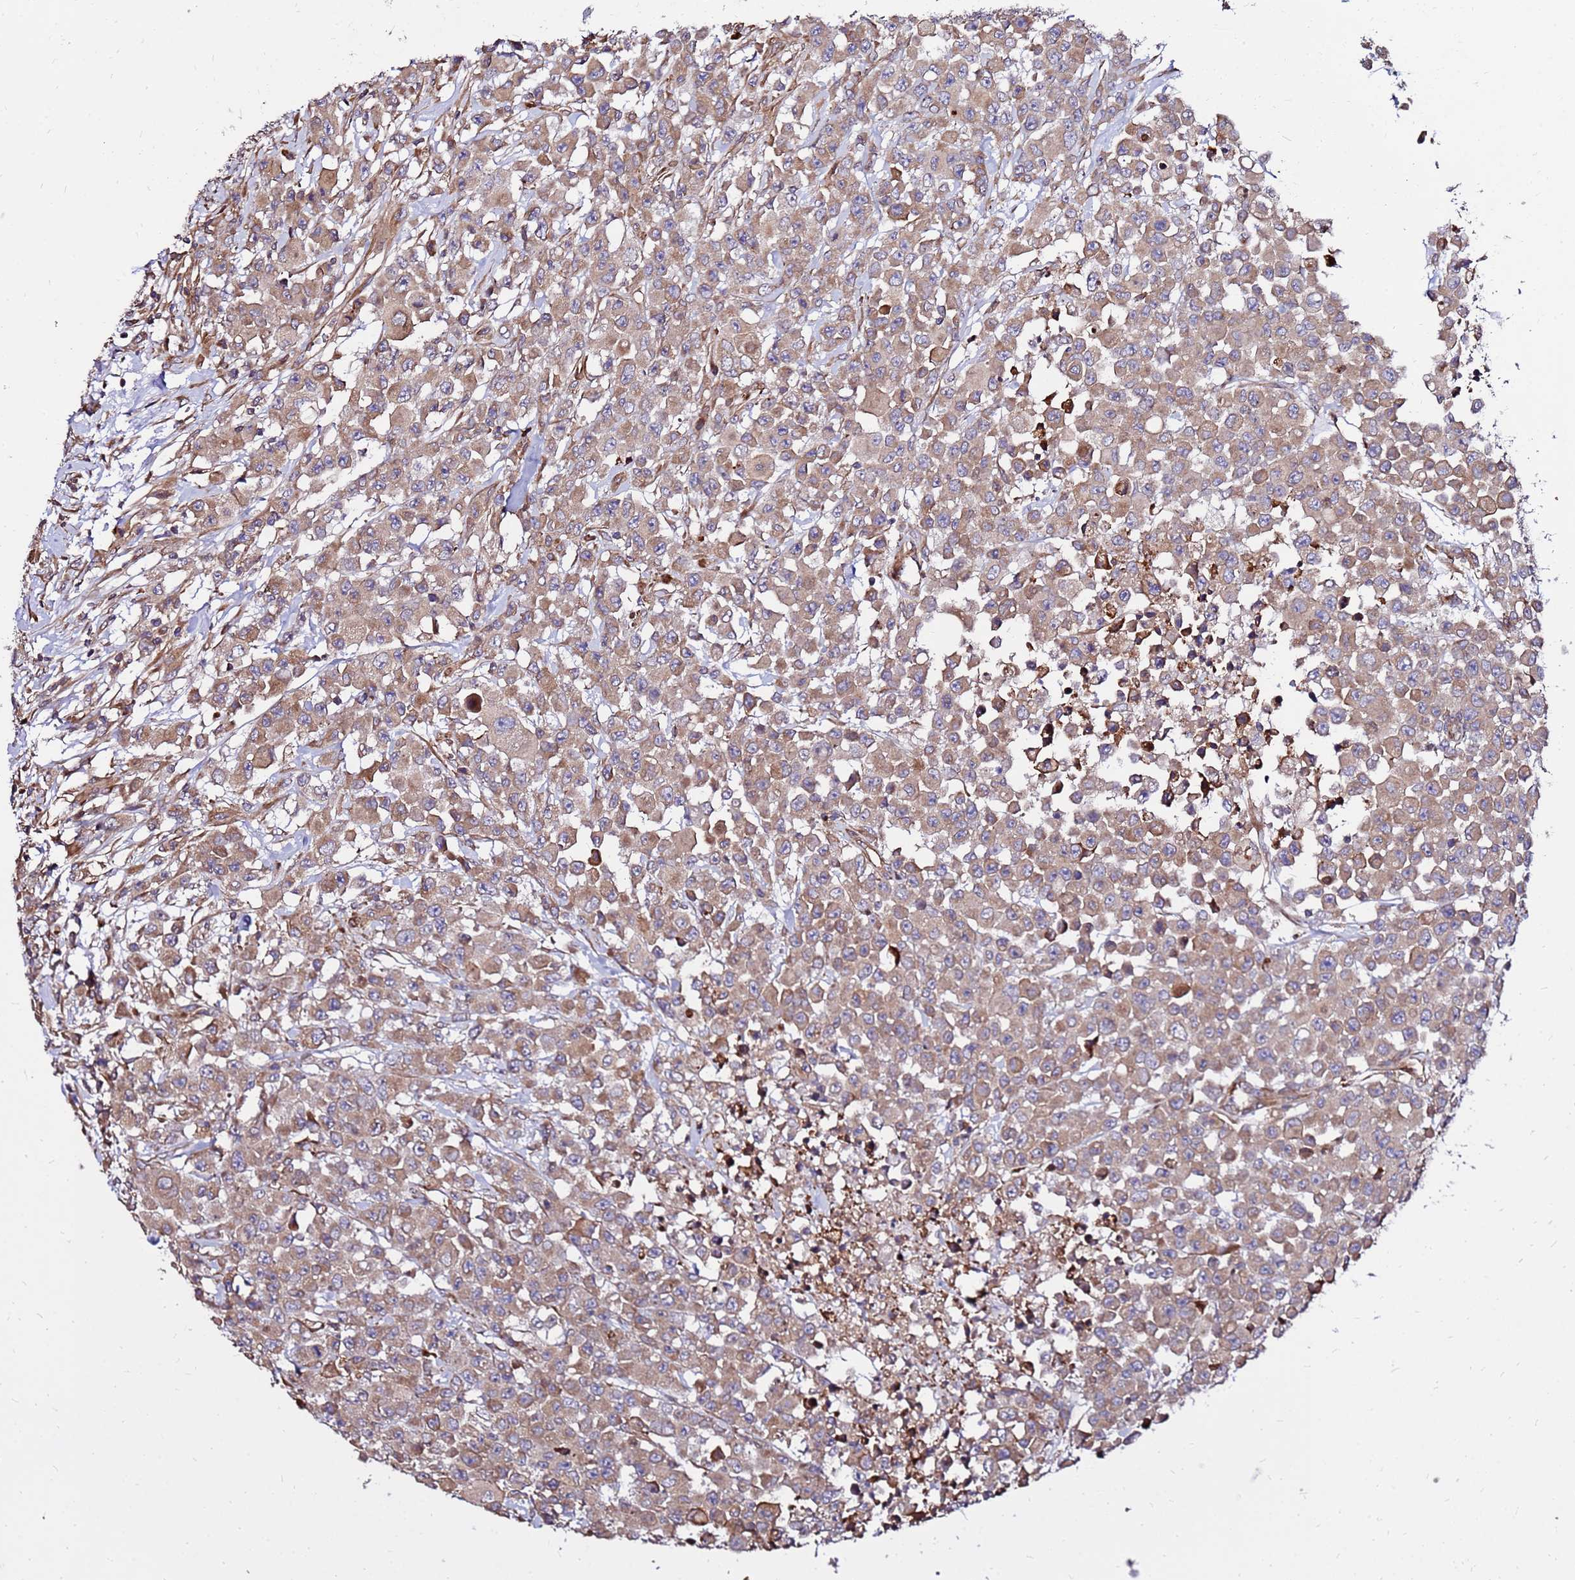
{"staining": {"intensity": "moderate", "quantity": ">75%", "location": "cytoplasmic/membranous"}, "tissue": "colorectal cancer", "cell_type": "Tumor cells", "image_type": "cancer", "snomed": [{"axis": "morphology", "description": "Adenocarcinoma, NOS"}, {"axis": "topography", "description": "Colon"}], "caption": "A brown stain shows moderate cytoplasmic/membranous positivity of a protein in human colorectal adenocarcinoma tumor cells. (DAB IHC with brightfield microscopy, high magnification).", "gene": "WWC2", "patient": {"sex": "male", "age": 51}}